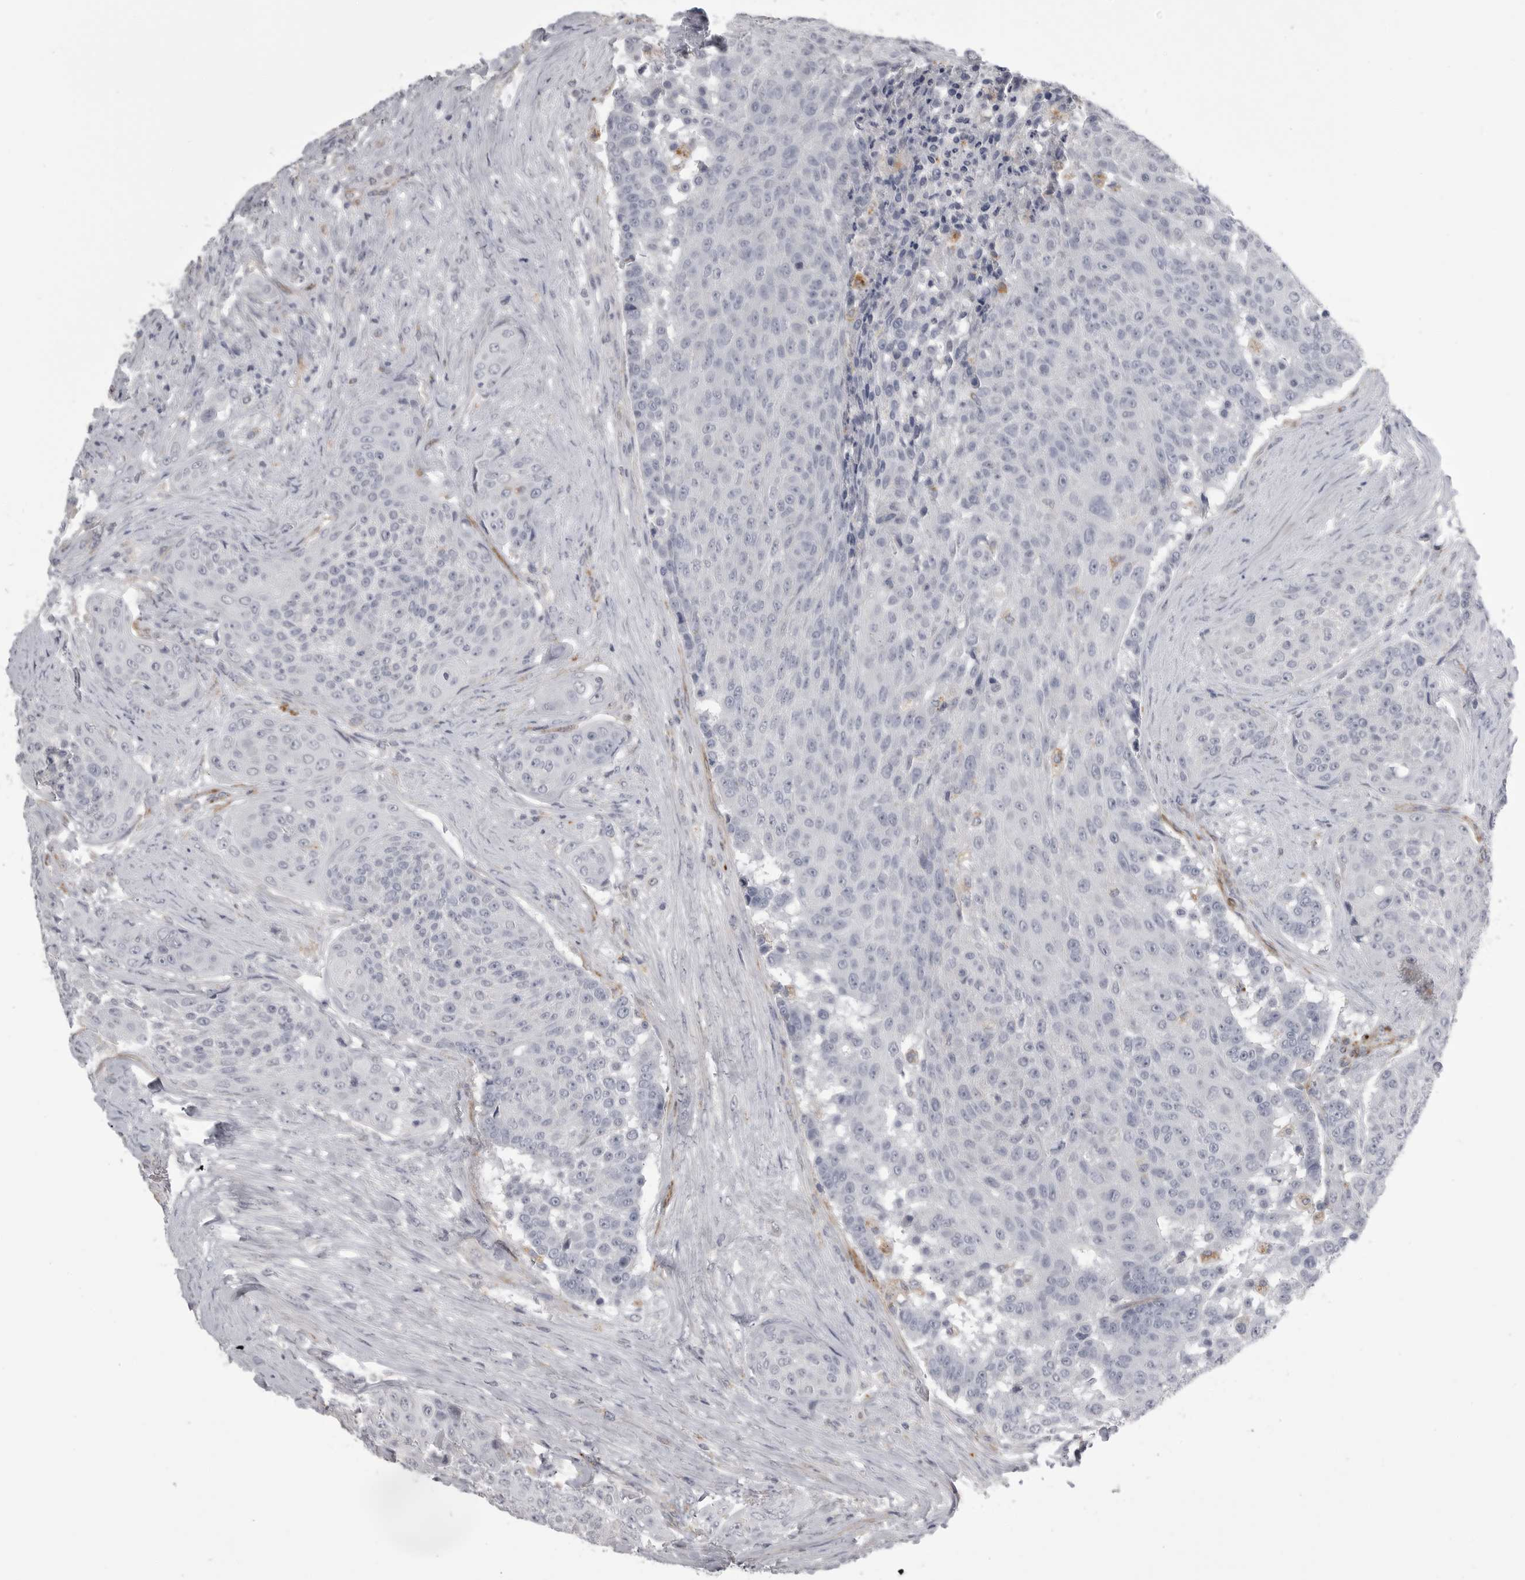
{"staining": {"intensity": "negative", "quantity": "none", "location": "none"}, "tissue": "urothelial cancer", "cell_type": "Tumor cells", "image_type": "cancer", "snomed": [{"axis": "morphology", "description": "Urothelial carcinoma, High grade"}, {"axis": "topography", "description": "Urinary bladder"}], "caption": "A photomicrograph of human urothelial carcinoma (high-grade) is negative for staining in tumor cells. Brightfield microscopy of immunohistochemistry stained with DAB (3,3'-diaminobenzidine) (brown) and hematoxylin (blue), captured at high magnification.", "gene": "AOC3", "patient": {"sex": "female", "age": 63}}